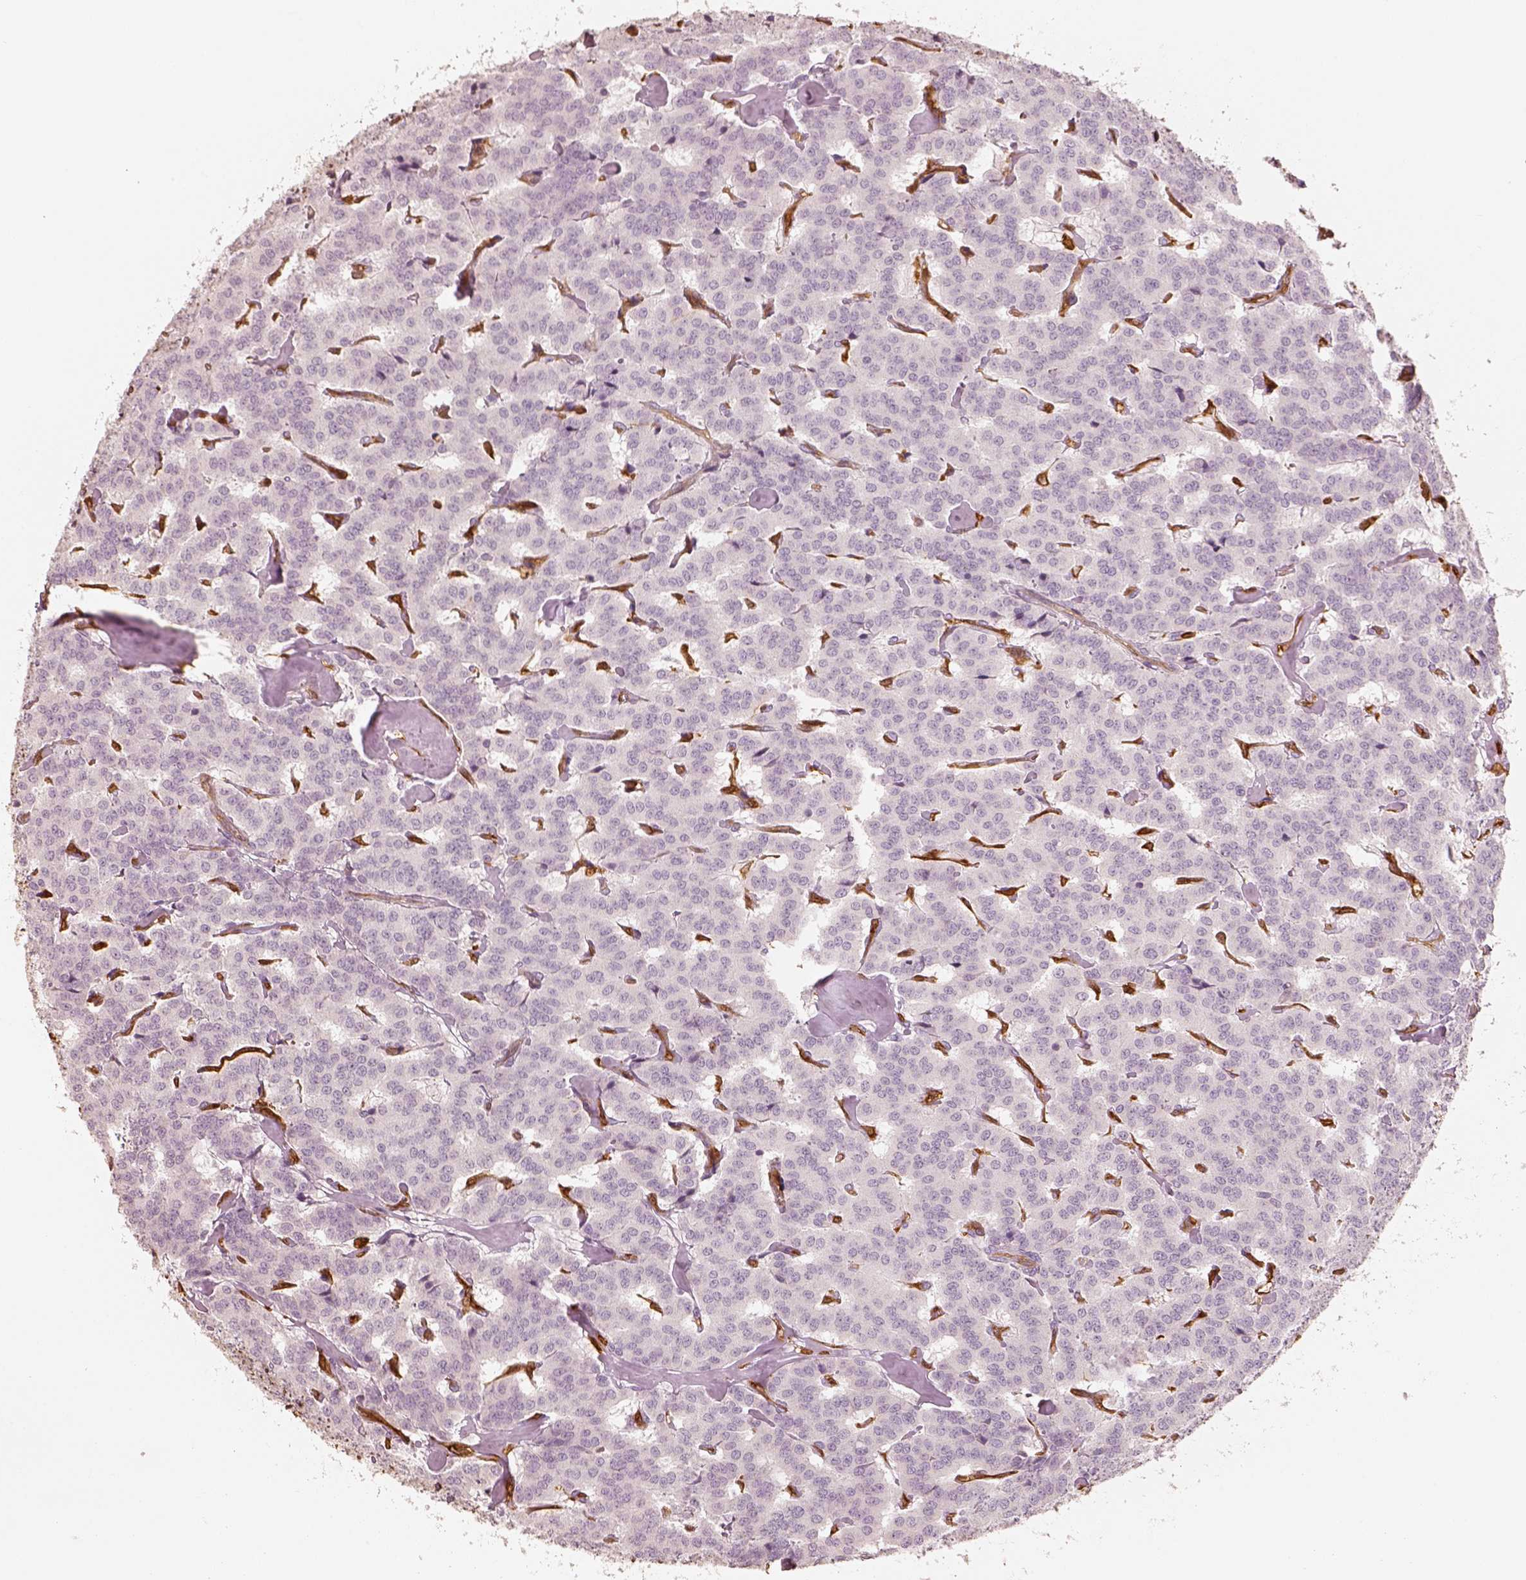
{"staining": {"intensity": "negative", "quantity": "none", "location": "none"}, "tissue": "carcinoid", "cell_type": "Tumor cells", "image_type": "cancer", "snomed": [{"axis": "morphology", "description": "Carcinoid, malignant, NOS"}, {"axis": "topography", "description": "Lung"}], "caption": "Carcinoid (malignant) was stained to show a protein in brown. There is no significant positivity in tumor cells. The staining is performed using DAB brown chromogen with nuclei counter-stained in using hematoxylin.", "gene": "FSCN1", "patient": {"sex": "female", "age": 46}}